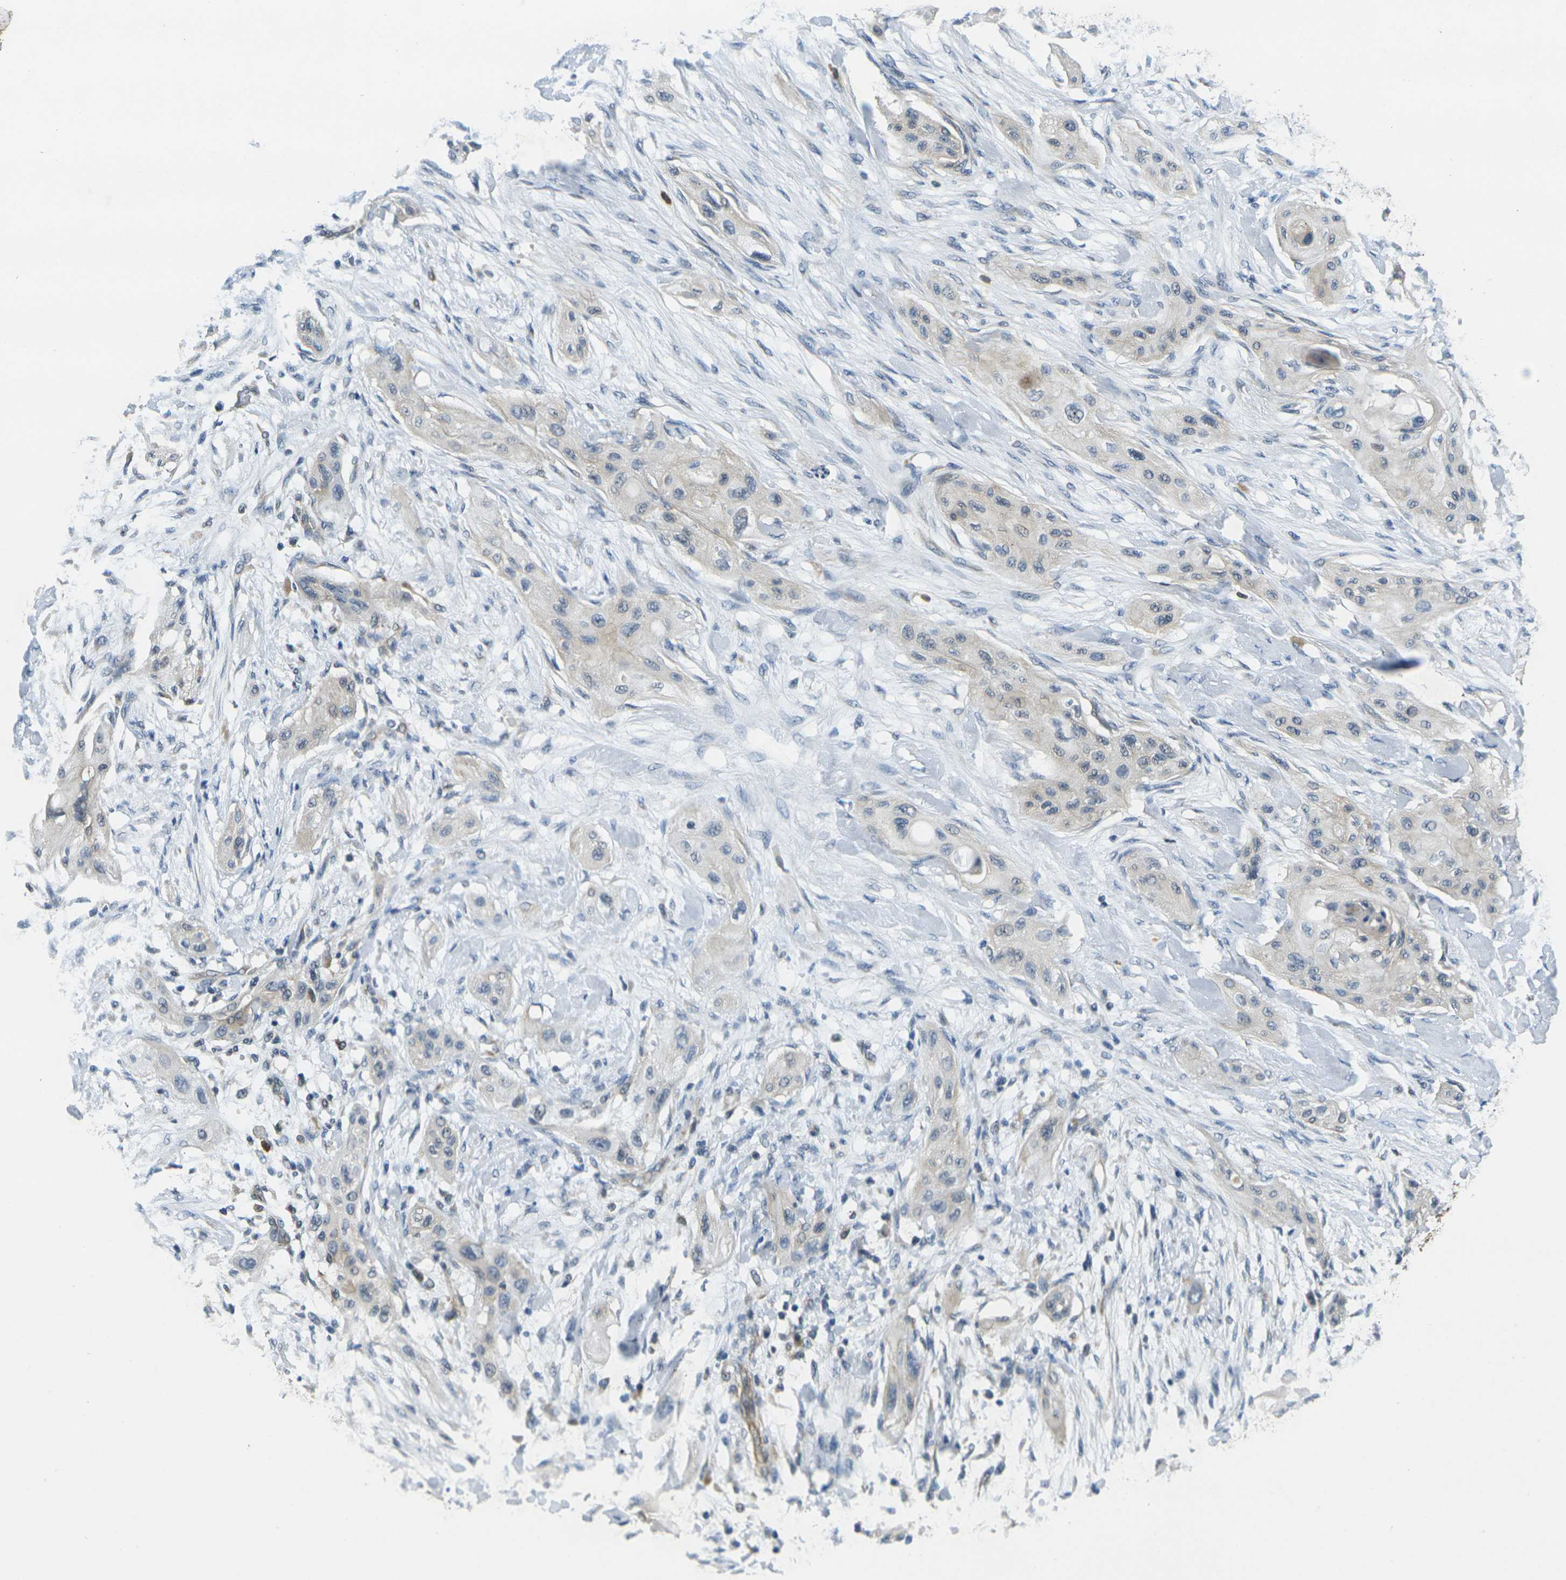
{"staining": {"intensity": "negative", "quantity": "none", "location": "none"}, "tissue": "lung cancer", "cell_type": "Tumor cells", "image_type": "cancer", "snomed": [{"axis": "morphology", "description": "Squamous cell carcinoma, NOS"}, {"axis": "topography", "description": "Lung"}], "caption": "The photomicrograph demonstrates no significant staining in tumor cells of squamous cell carcinoma (lung). The staining is performed using DAB (3,3'-diaminobenzidine) brown chromogen with nuclei counter-stained in using hematoxylin.", "gene": "MINAR2", "patient": {"sex": "female", "age": 47}}